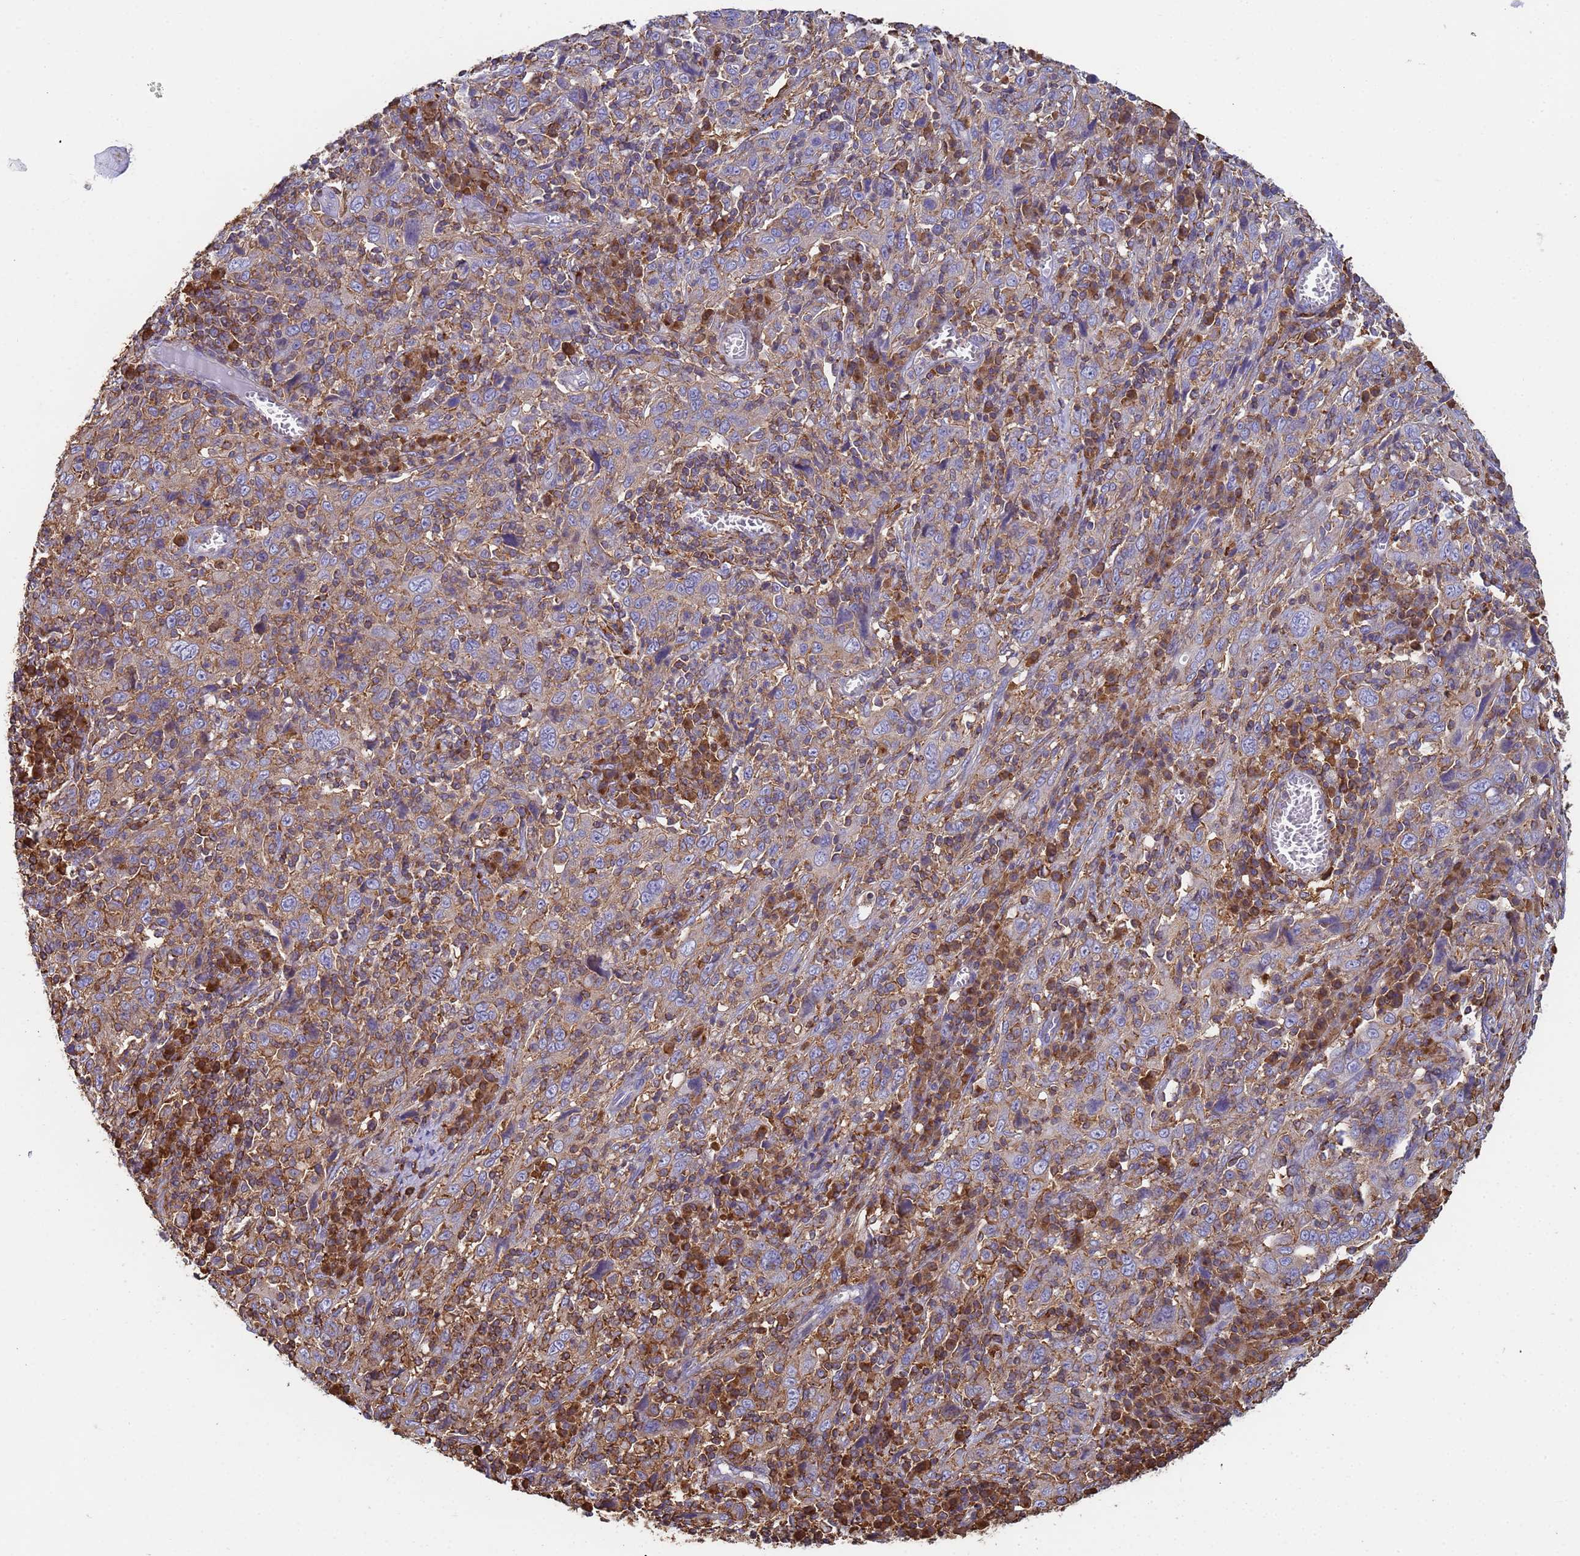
{"staining": {"intensity": "weak", "quantity": ">75%", "location": "cytoplasmic/membranous"}, "tissue": "cervical cancer", "cell_type": "Tumor cells", "image_type": "cancer", "snomed": [{"axis": "morphology", "description": "Squamous cell carcinoma, NOS"}, {"axis": "topography", "description": "Cervix"}], "caption": "Immunohistochemistry (IHC) micrograph of cervical cancer stained for a protein (brown), which shows low levels of weak cytoplasmic/membranous positivity in approximately >75% of tumor cells.", "gene": "ZNG1B", "patient": {"sex": "female", "age": 46}}